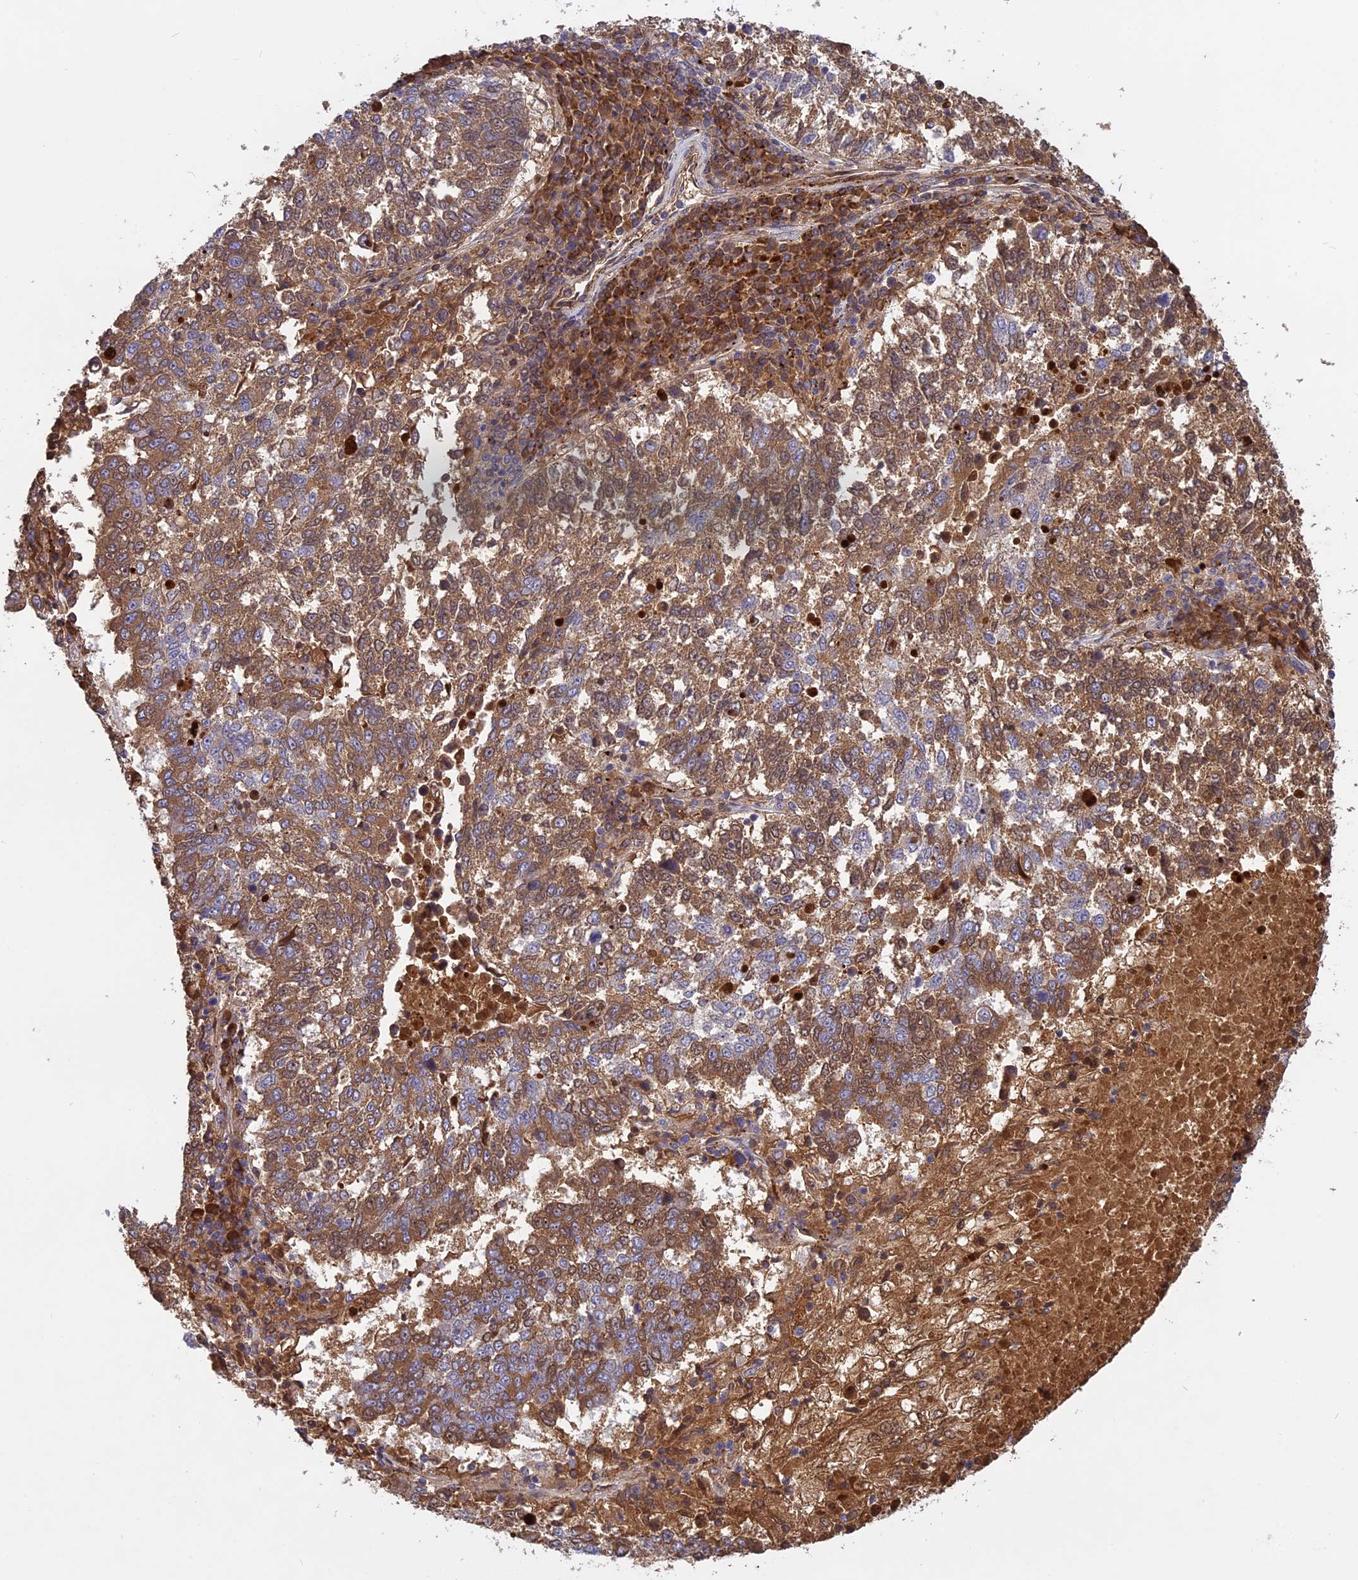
{"staining": {"intensity": "moderate", "quantity": ">75%", "location": "cytoplasmic/membranous"}, "tissue": "lung cancer", "cell_type": "Tumor cells", "image_type": "cancer", "snomed": [{"axis": "morphology", "description": "Squamous cell carcinoma, NOS"}, {"axis": "topography", "description": "Lung"}], "caption": "Immunohistochemical staining of human lung squamous cell carcinoma shows medium levels of moderate cytoplasmic/membranous positivity in about >75% of tumor cells. Immunohistochemistry (ihc) stains the protein of interest in brown and the nuclei are stained blue.", "gene": "ADO", "patient": {"sex": "male", "age": 73}}